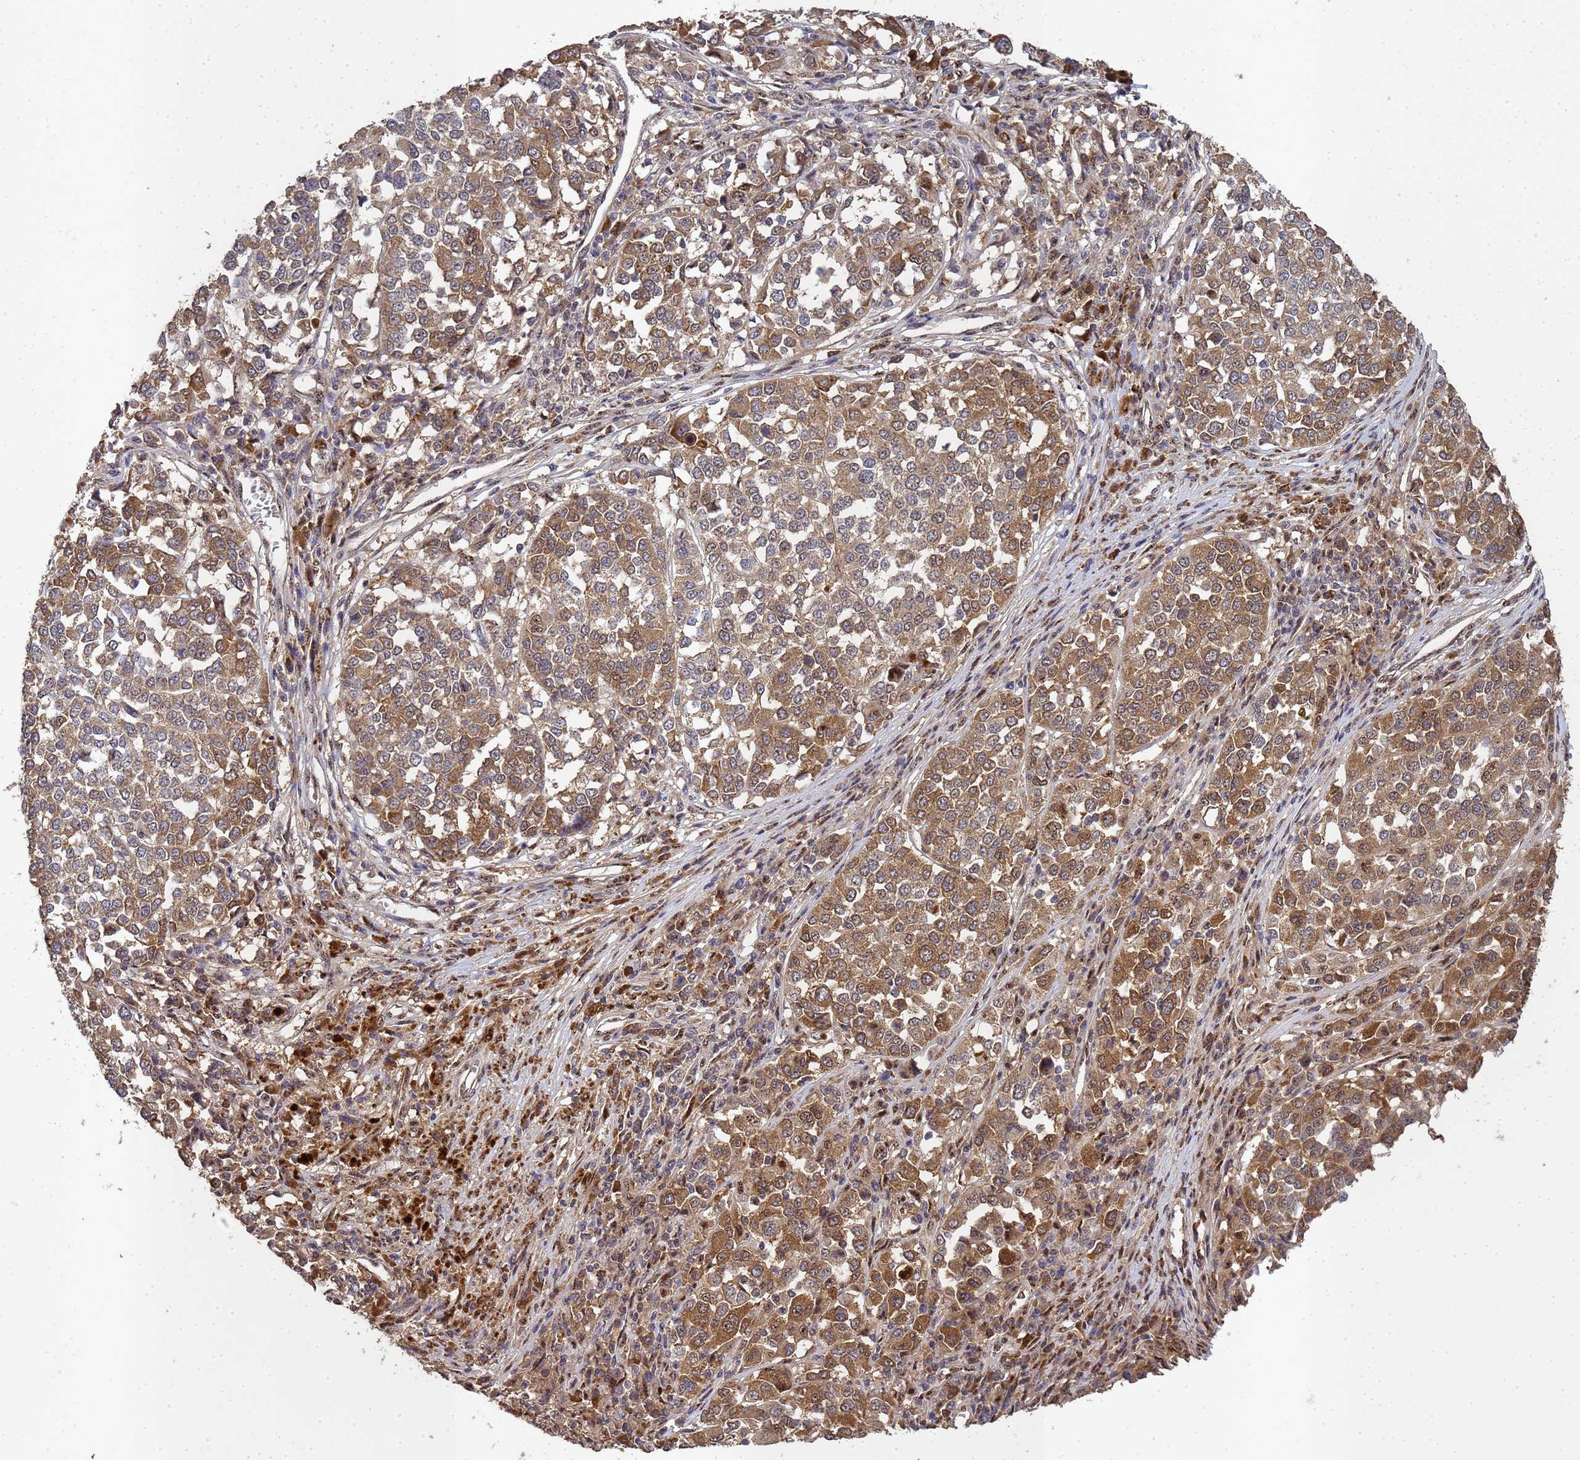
{"staining": {"intensity": "moderate", "quantity": ">75%", "location": "cytoplasmic/membranous"}, "tissue": "melanoma", "cell_type": "Tumor cells", "image_type": "cancer", "snomed": [{"axis": "morphology", "description": "Malignant melanoma, Metastatic site"}, {"axis": "topography", "description": "Lymph node"}], "caption": "IHC staining of malignant melanoma (metastatic site), which exhibits medium levels of moderate cytoplasmic/membranous expression in approximately >75% of tumor cells indicating moderate cytoplasmic/membranous protein positivity. The staining was performed using DAB (brown) for protein detection and nuclei were counterstained in hematoxylin (blue).", "gene": "SECISBP2", "patient": {"sex": "male", "age": 44}}